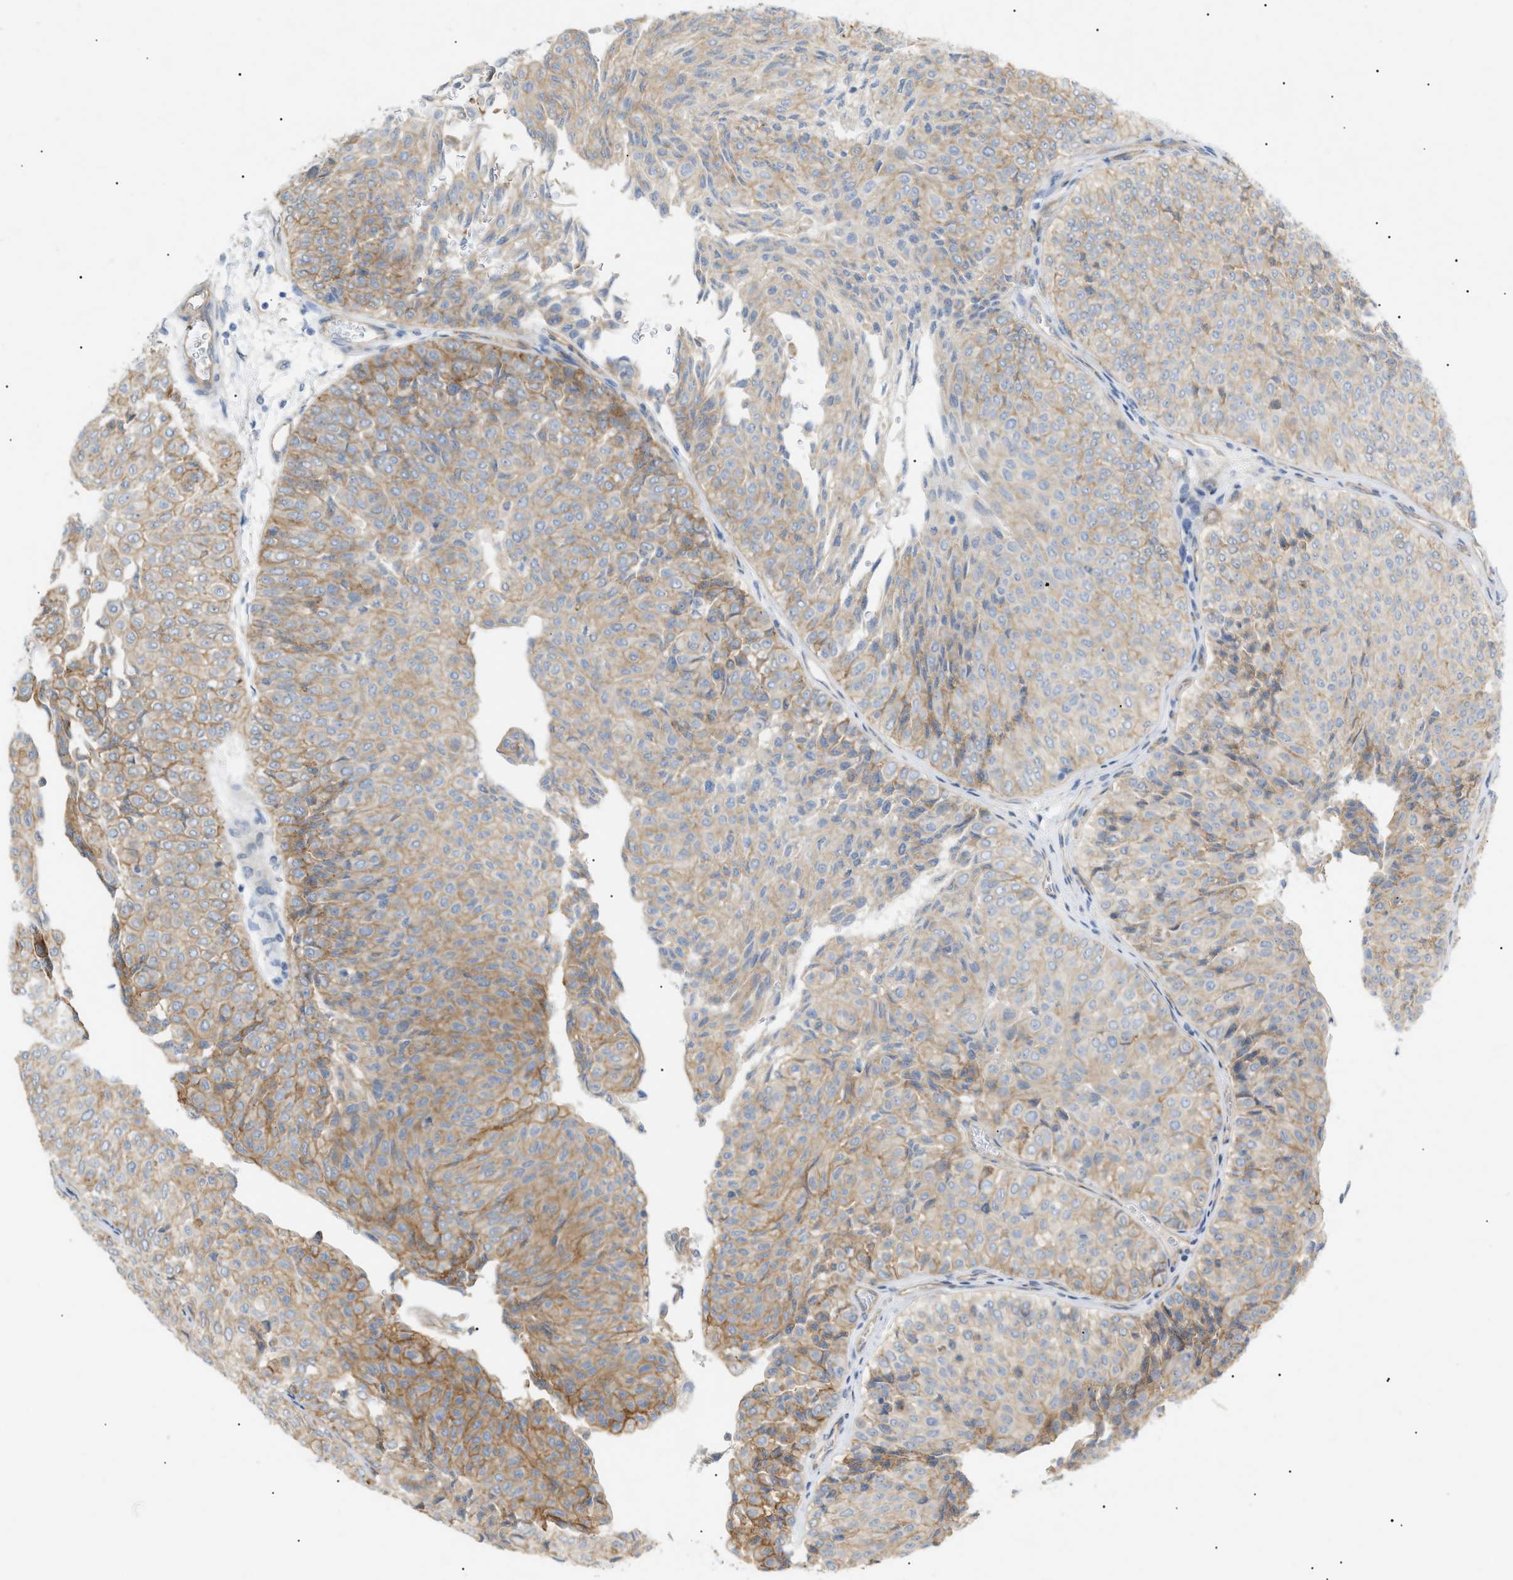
{"staining": {"intensity": "moderate", "quantity": "<25%", "location": "cytoplasmic/membranous"}, "tissue": "urothelial cancer", "cell_type": "Tumor cells", "image_type": "cancer", "snomed": [{"axis": "morphology", "description": "Urothelial carcinoma, Low grade"}, {"axis": "topography", "description": "Urinary bladder"}], "caption": "Immunohistochemical staining of human urothelial cancer shows low levels of moderate cytoplasmic/membranous protein staining in approximately <25% of tumor cells.", "gene": "ZFHX2", "patient": {"sex": "male", "age": 78}}